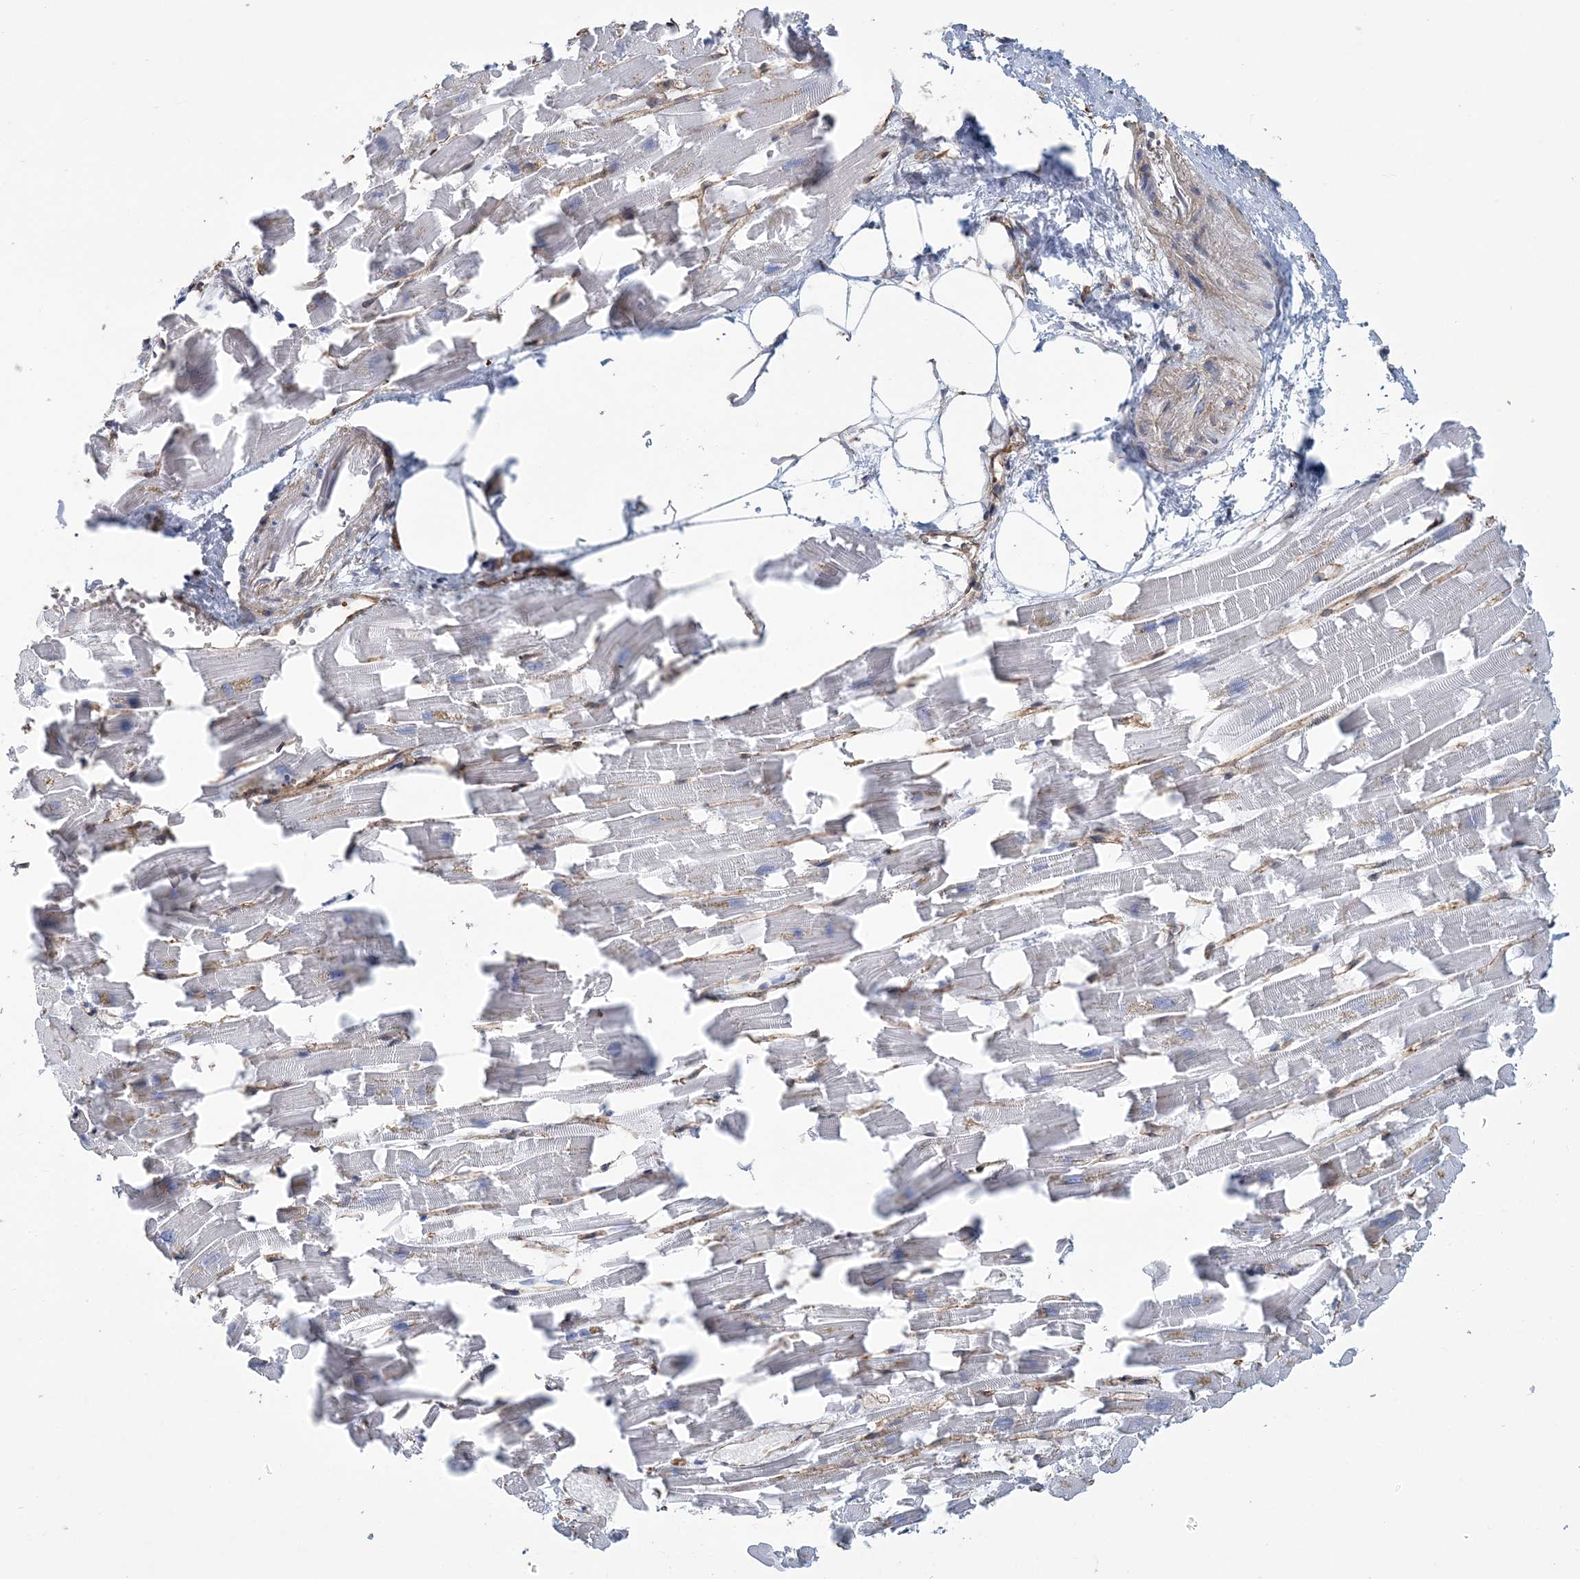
{"staining": {"intensity": "negative", "quantity": "none", "location": "none"}, "tissue": "heart muscle", "cell_type": "Cardiomyocytes", "image_type": "normal", "snomed": [{"axis": "morphology", "description": "Normal tissue, NOS"}, {"axis": "topography", "description": "Heart"}], "caption": "High magnification brightfield microscopy of unremarkable heart muscle stained with DAB (brown) and counterstained with hematoxylin (blue): cardiomyocytes show no significant expression. (Brightfield microscopy of DAB (3,3'-diaminobenzidine) IHC at high magnification).", "gene": "ARAP2", "patient": {"sex": "female", "age": 64}}